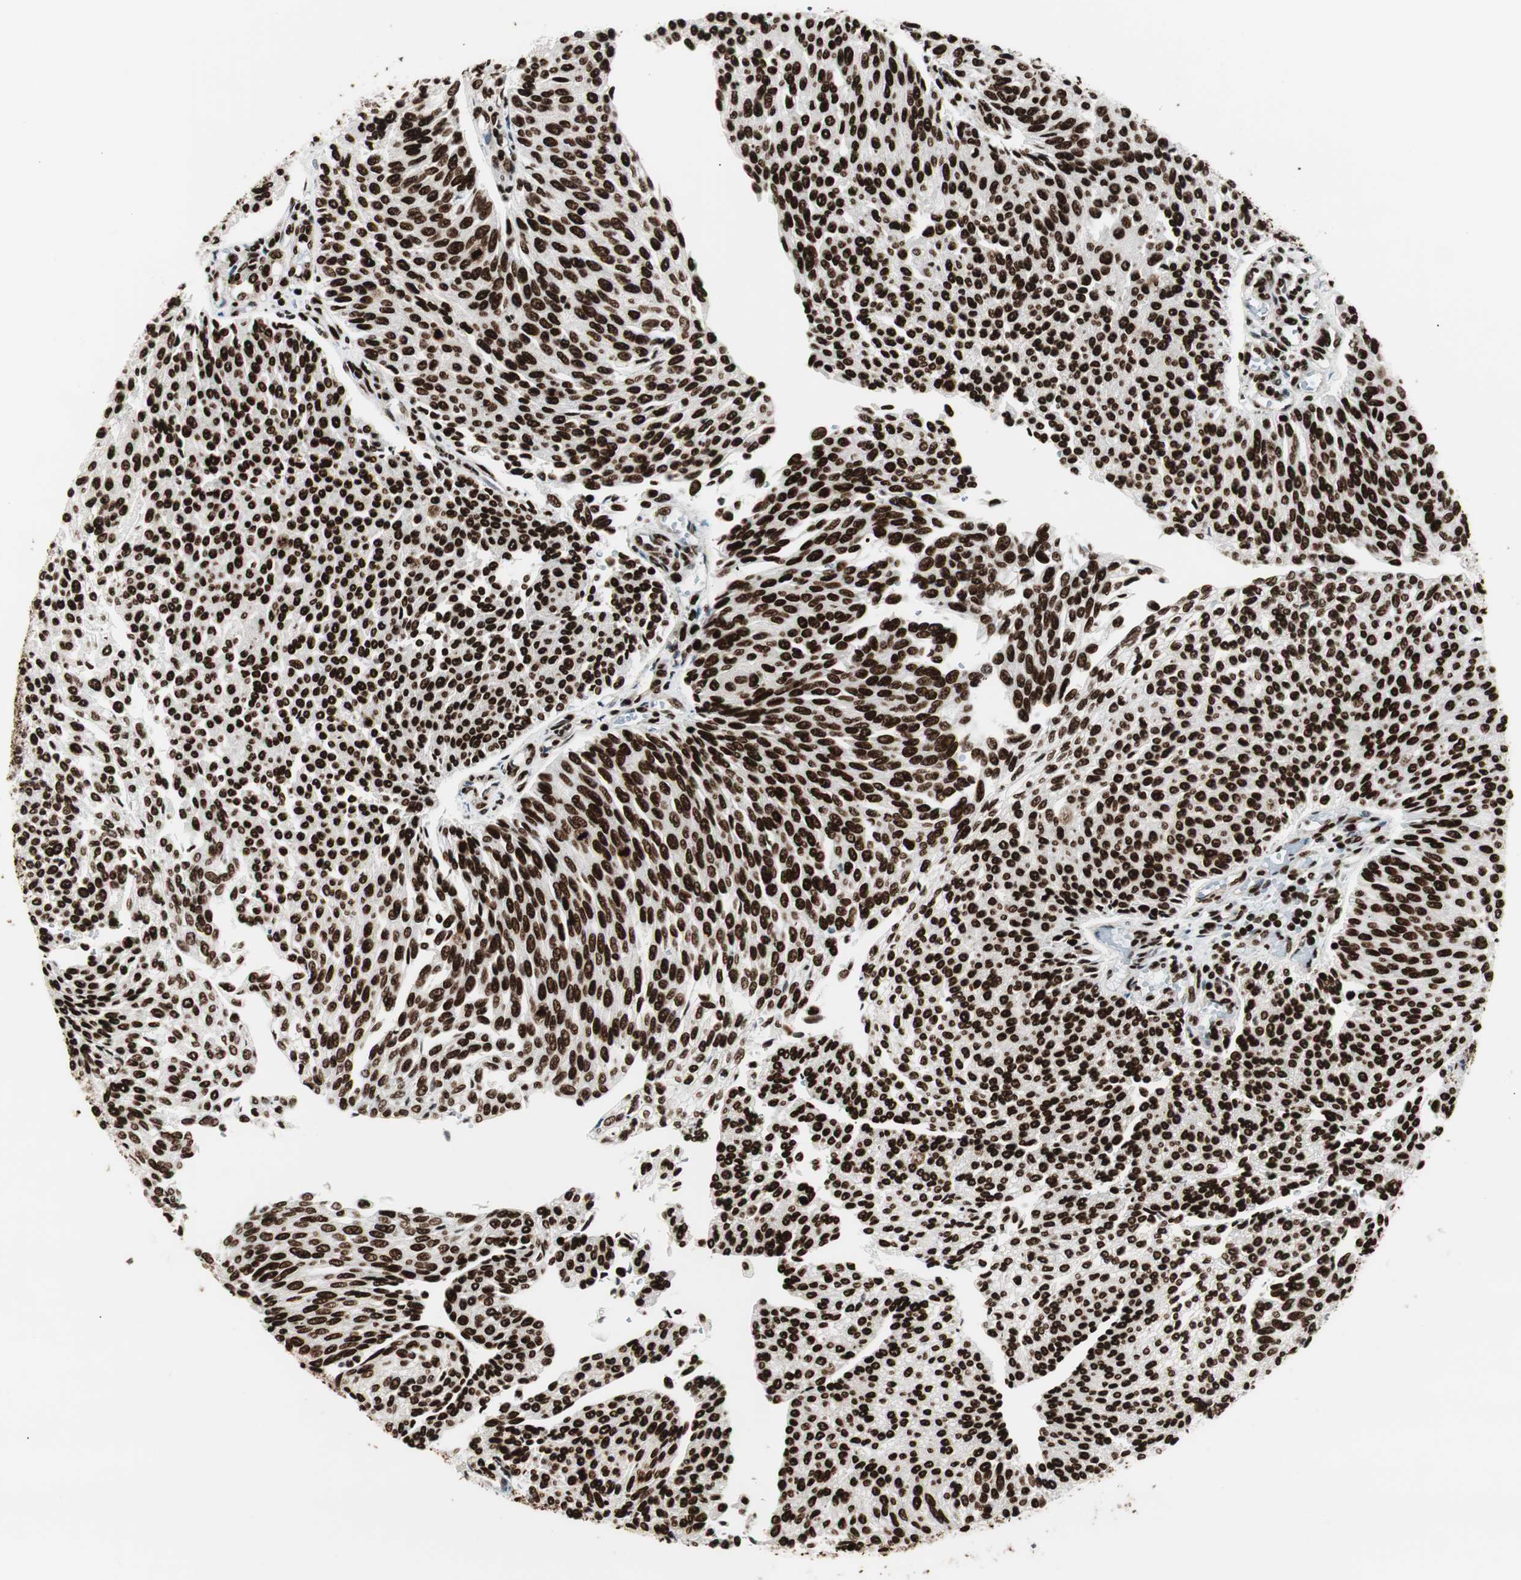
{"staining": {"intensity": "strong", "quantity": ">75%", "location": "nuclear"}, "tissue": "urothelial cancer", "cell_type": "Tumor cells", "image_type": "cancer", "snomed": [{"axis": "morphology", "description": "Urothelial carcinoma, Low grade"}, {"axis": "topography", "description": "Urinary bladder"}], "caption": "A high amount of strong nuclear positivity is appreciated in about >75% of tumor cells in urothelial cancer tissue.", "gene": "MTA2", "patient": {"sex": "female", "age": 79}}